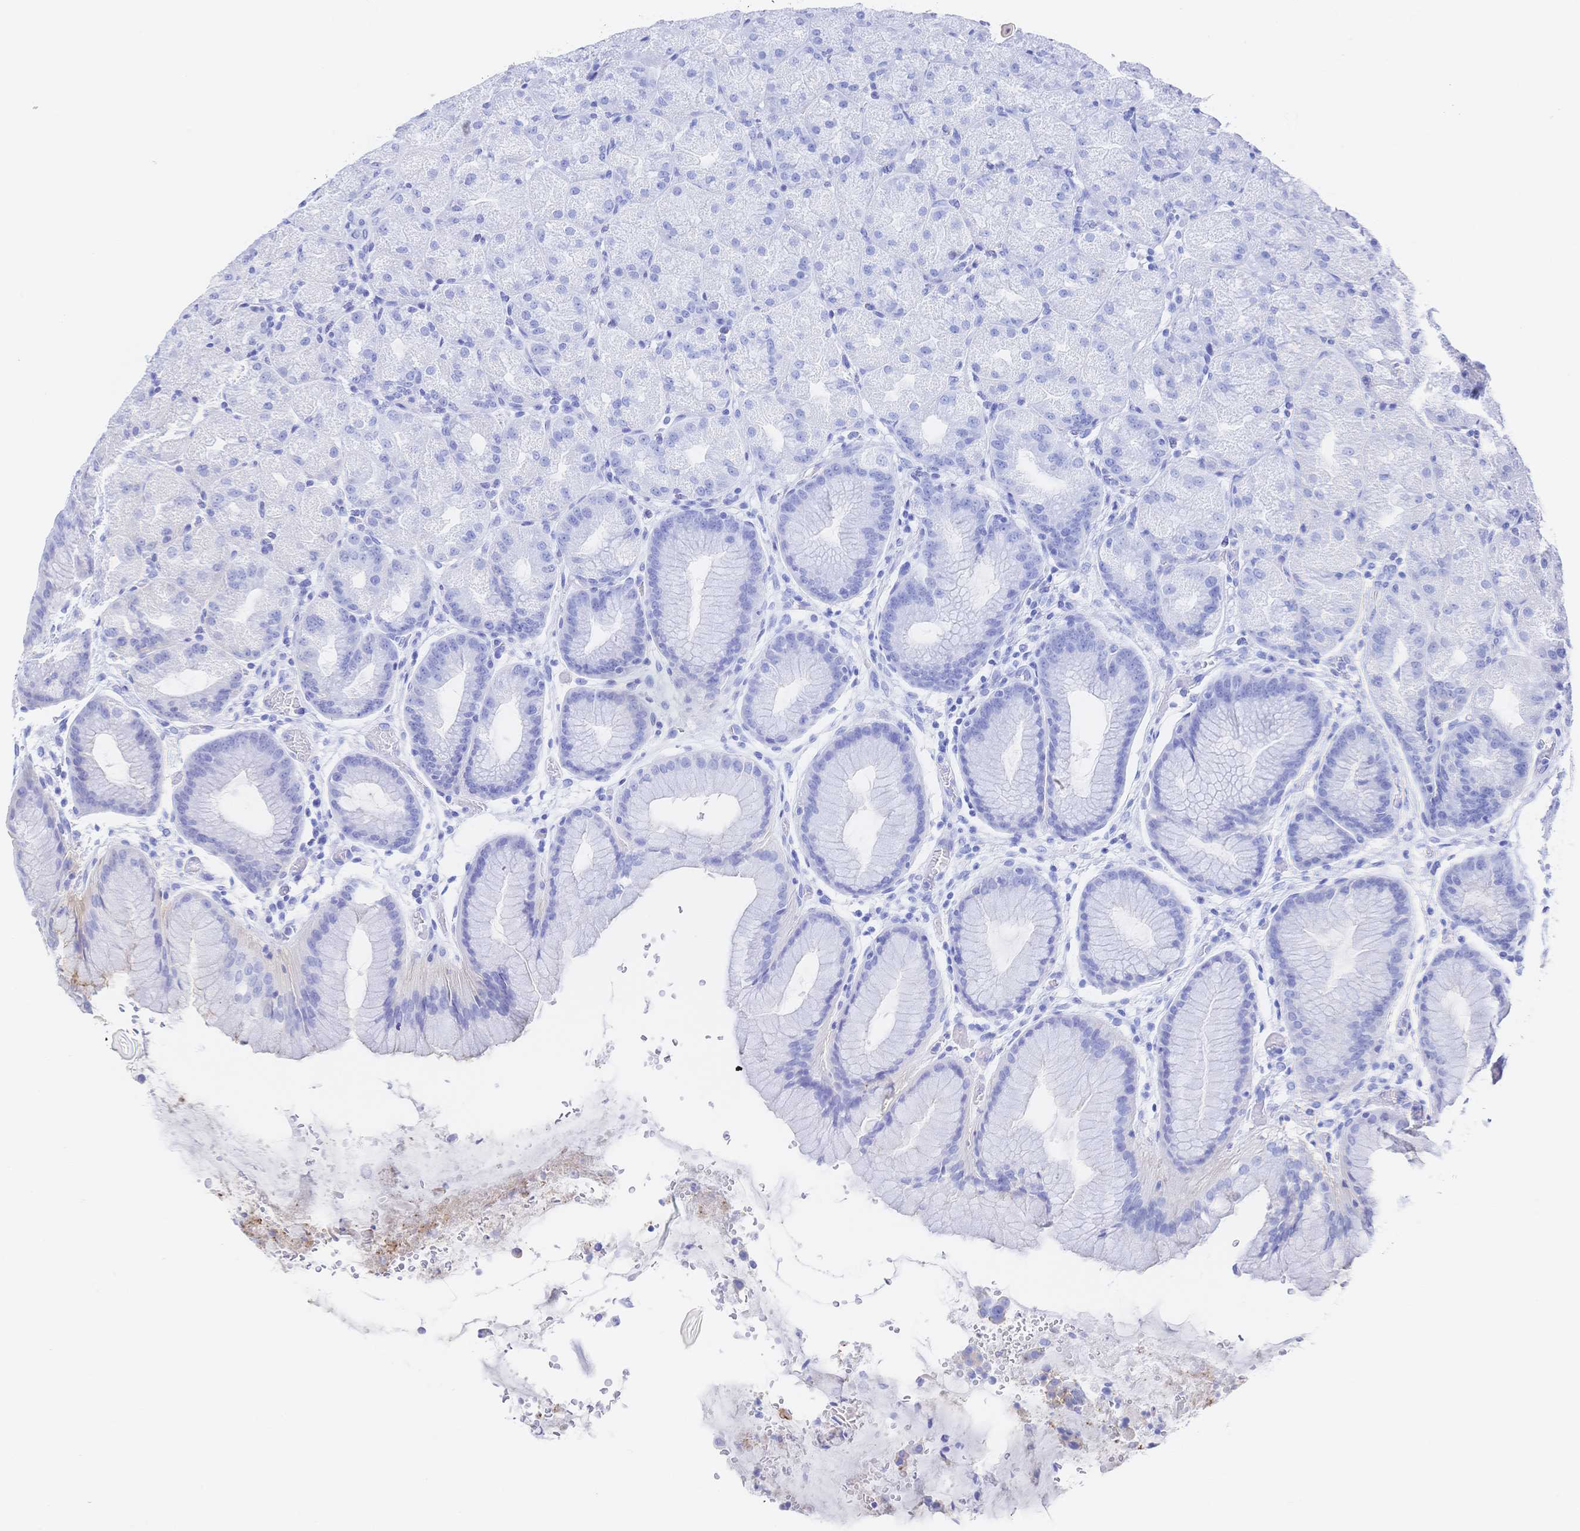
{"staining": {"intensity": "moderate", "quantity": "<25%", "location": "cytoplasmic/membranous"}, "tissue": "stomach", "cell_type": "Glandular cells", "image_type": "normal", "snomed": [{"axis": "morphology", "description": "Normal tissue, NOS"}, {"axis": "topography", "description": "Stomach, upper"}, {"axis": "topography", "description": "Stomach"}], "caption": "A high-resolution image shows immunohistochemistry (IHC) staining of benign stomach, which exhibits moderate cytoplasmic/membranous expression in approximately <25% of glandular cells. (Stains: DAB (3,3'-diaminobenzidine) in brown, nuclei in blue, Microscopy: brightfield microscopy at high magnification).", "gene": "F11R", "patient": {"sex": "male", "age": 48}}